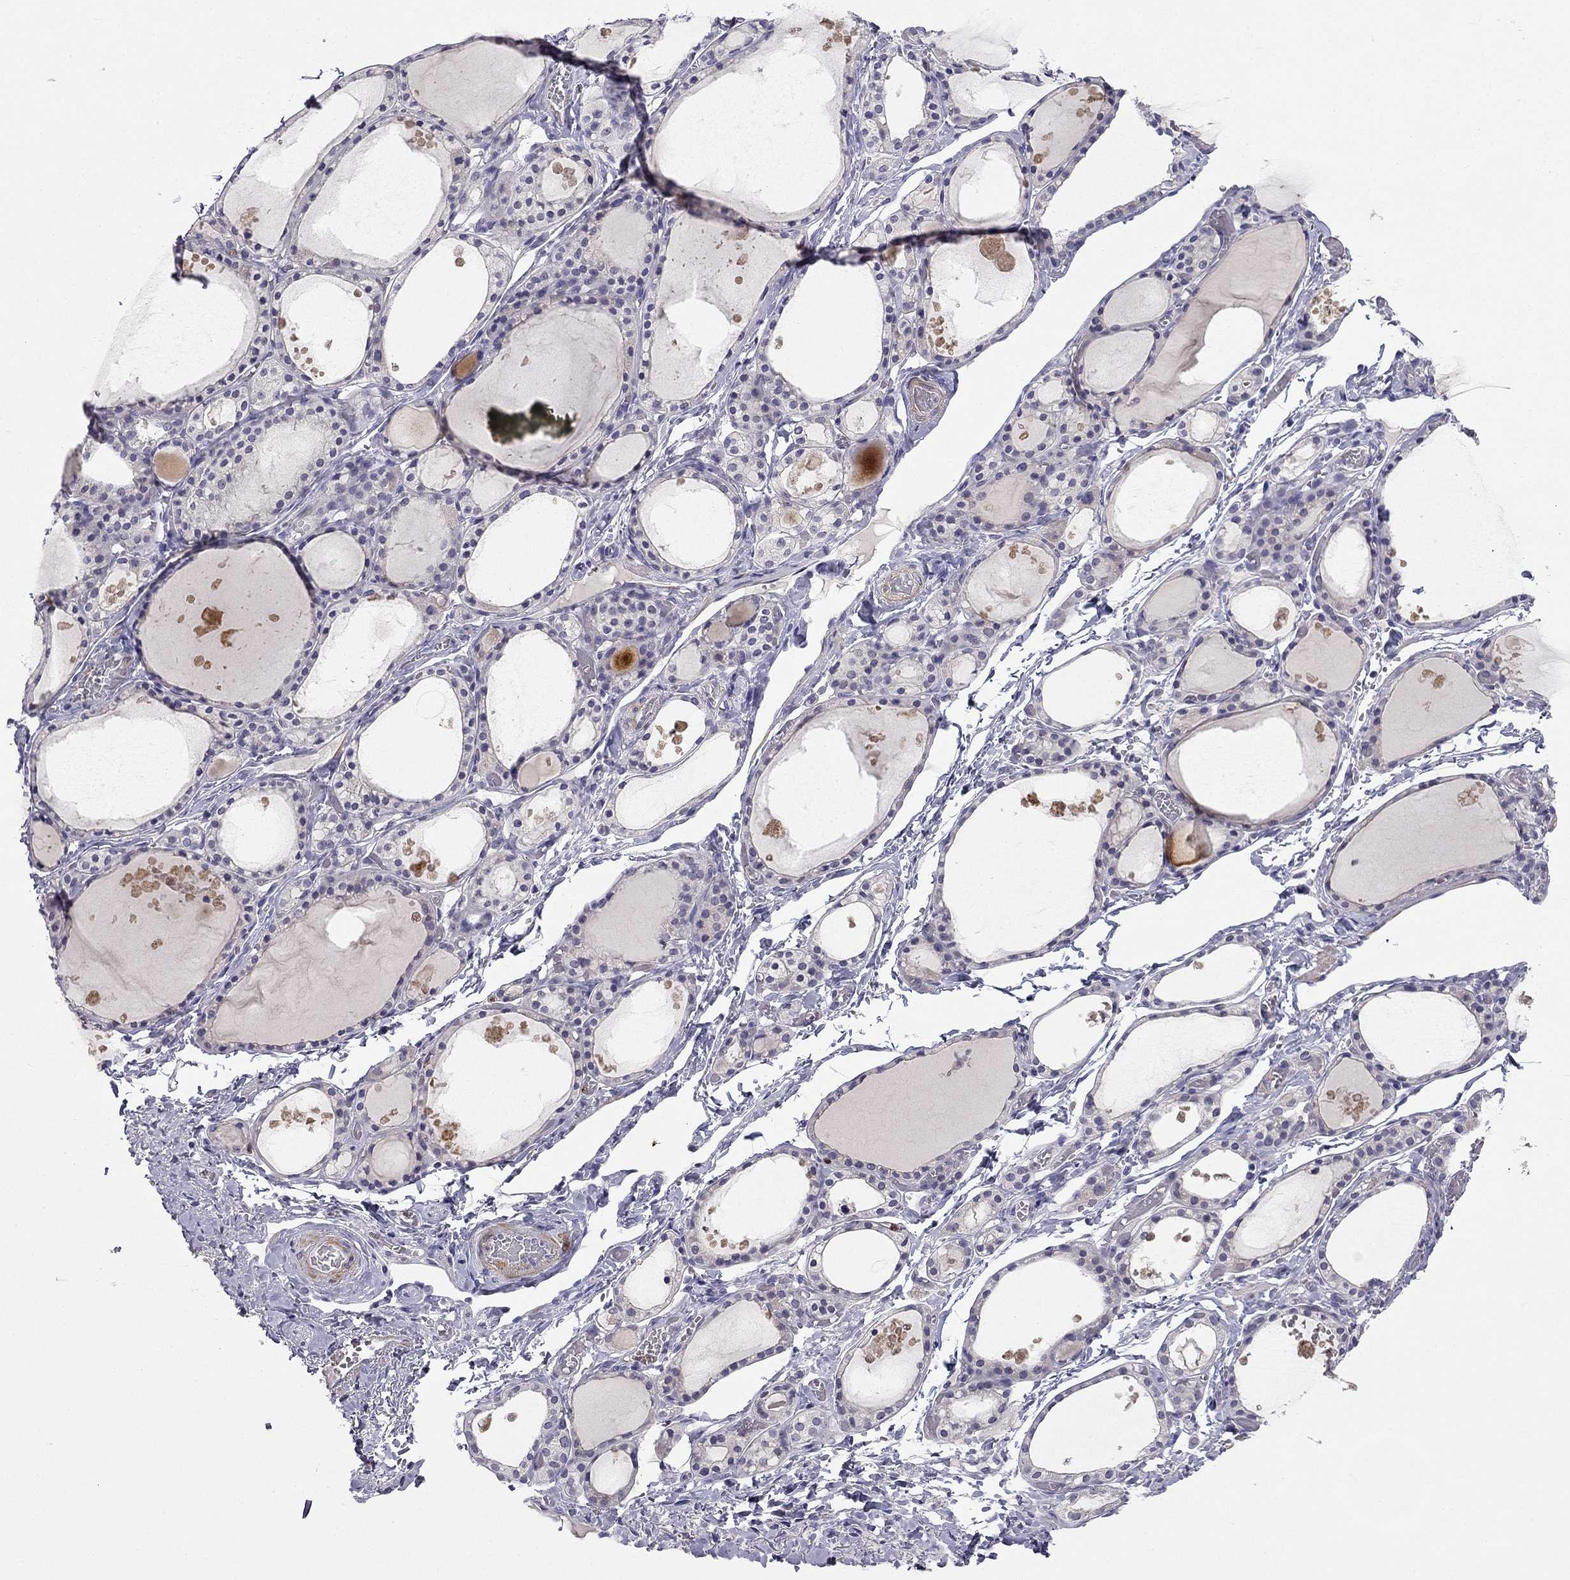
{"staining": {"intensity": "negative", "quantity": "none", "location": "none"}, "tissue": "thyroid gland", "cell_type": "Glandular cells", "image_type": "normal", "snomed": [{"axis": "morphology", "description": "Normal tissue, NOS"}, {"axis": "topography", "description": "Thyroid gland"}], "caption": "Immunohistochemistry (IHC) image of unremarkable human thyroid gland stained for a protein (brown), which reveals no staining in glandular cells. Nuclei are stained in blue.", "gene": "C16orf89", "patient": {"sex": "male", "age": 68}}